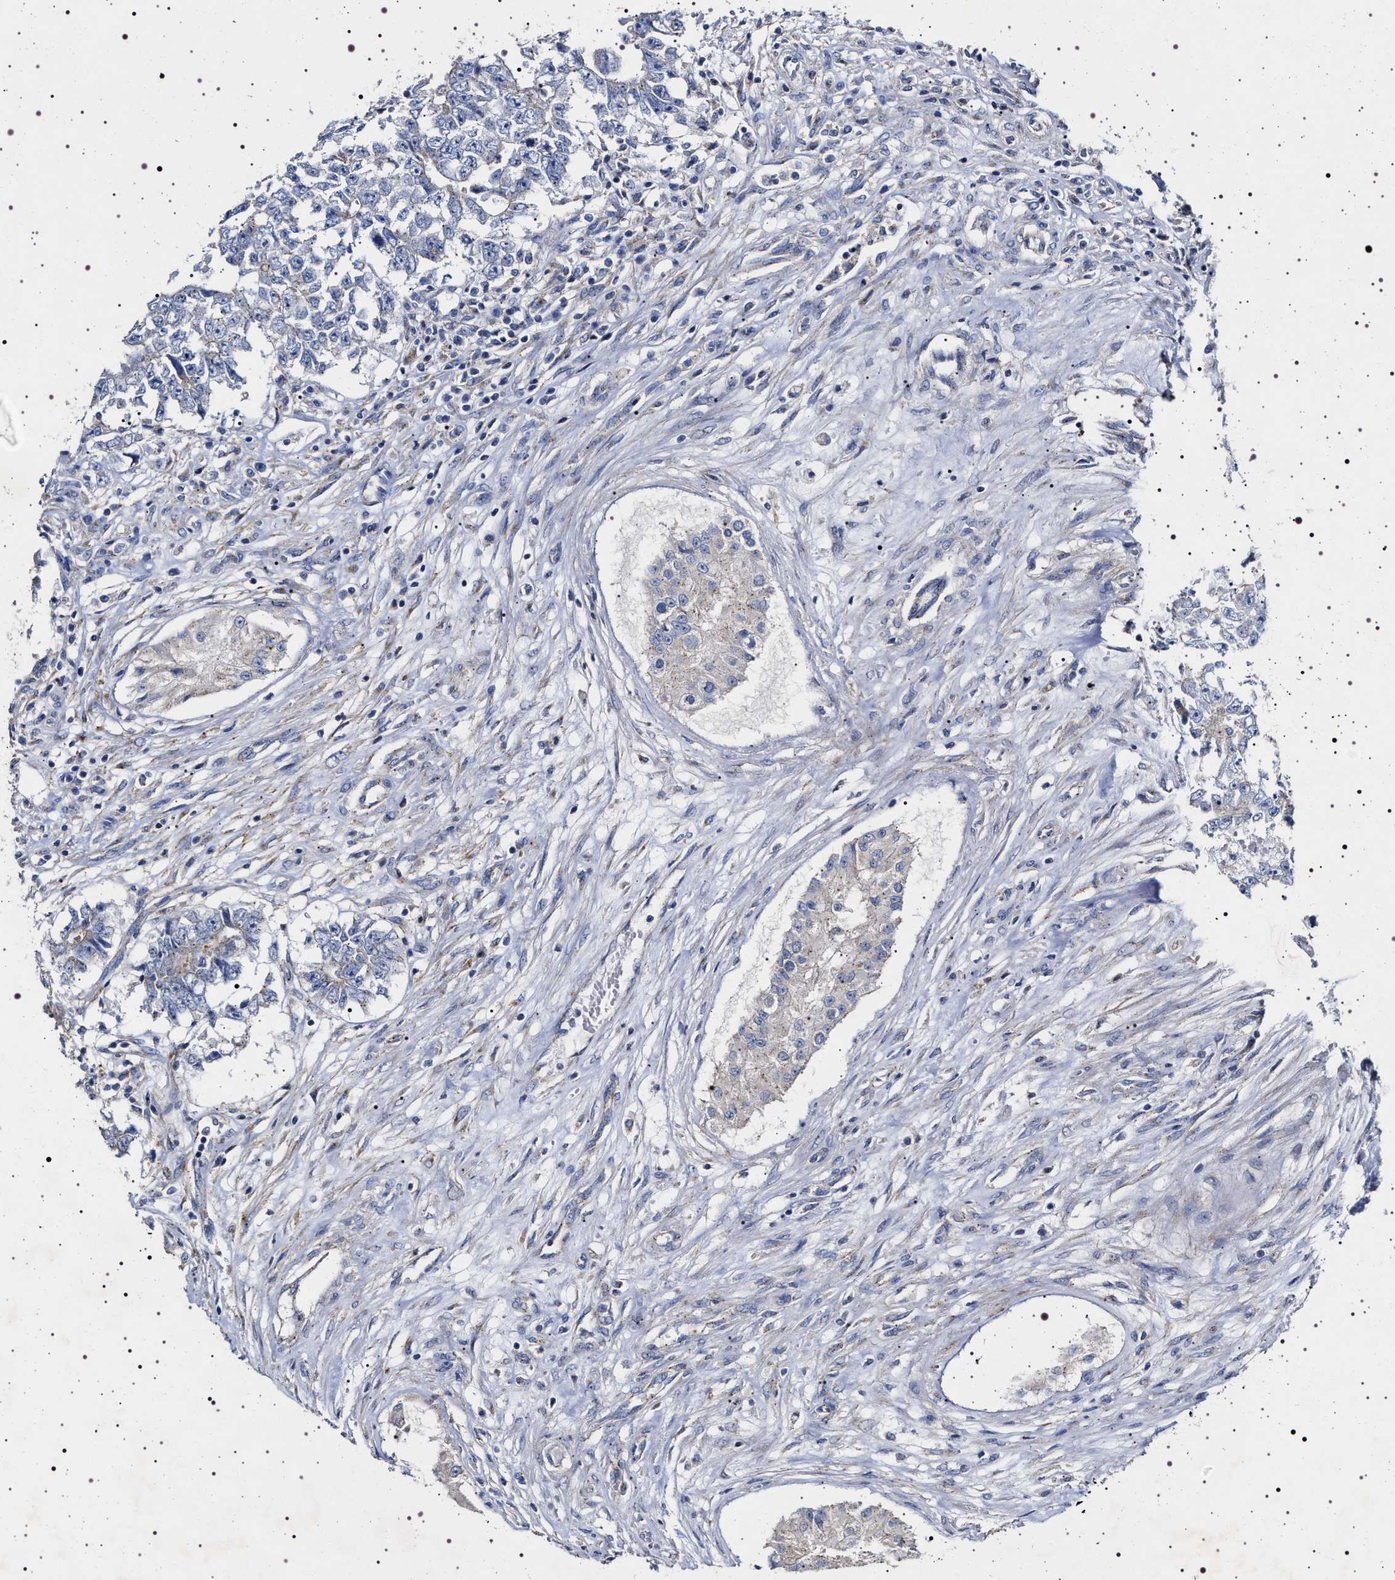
{"staining": {"intensity": "negative", "quantity": "none", "location": "none"}, "tissue": "testis cancer", "cell_type": "Tumor cells", "image_type": "cancer", "snomed": [{"axis": "morphology", "description": "Carcinoma, Embryonal, NOS"}, {"axis": "topography", "description": "Testis"}], "caption": "Tumor cells show no significant protein staining in embryonal carcinoma (testis).", "gene": "NAALADL2", "patient": {"sex": "male", "age": 25}}